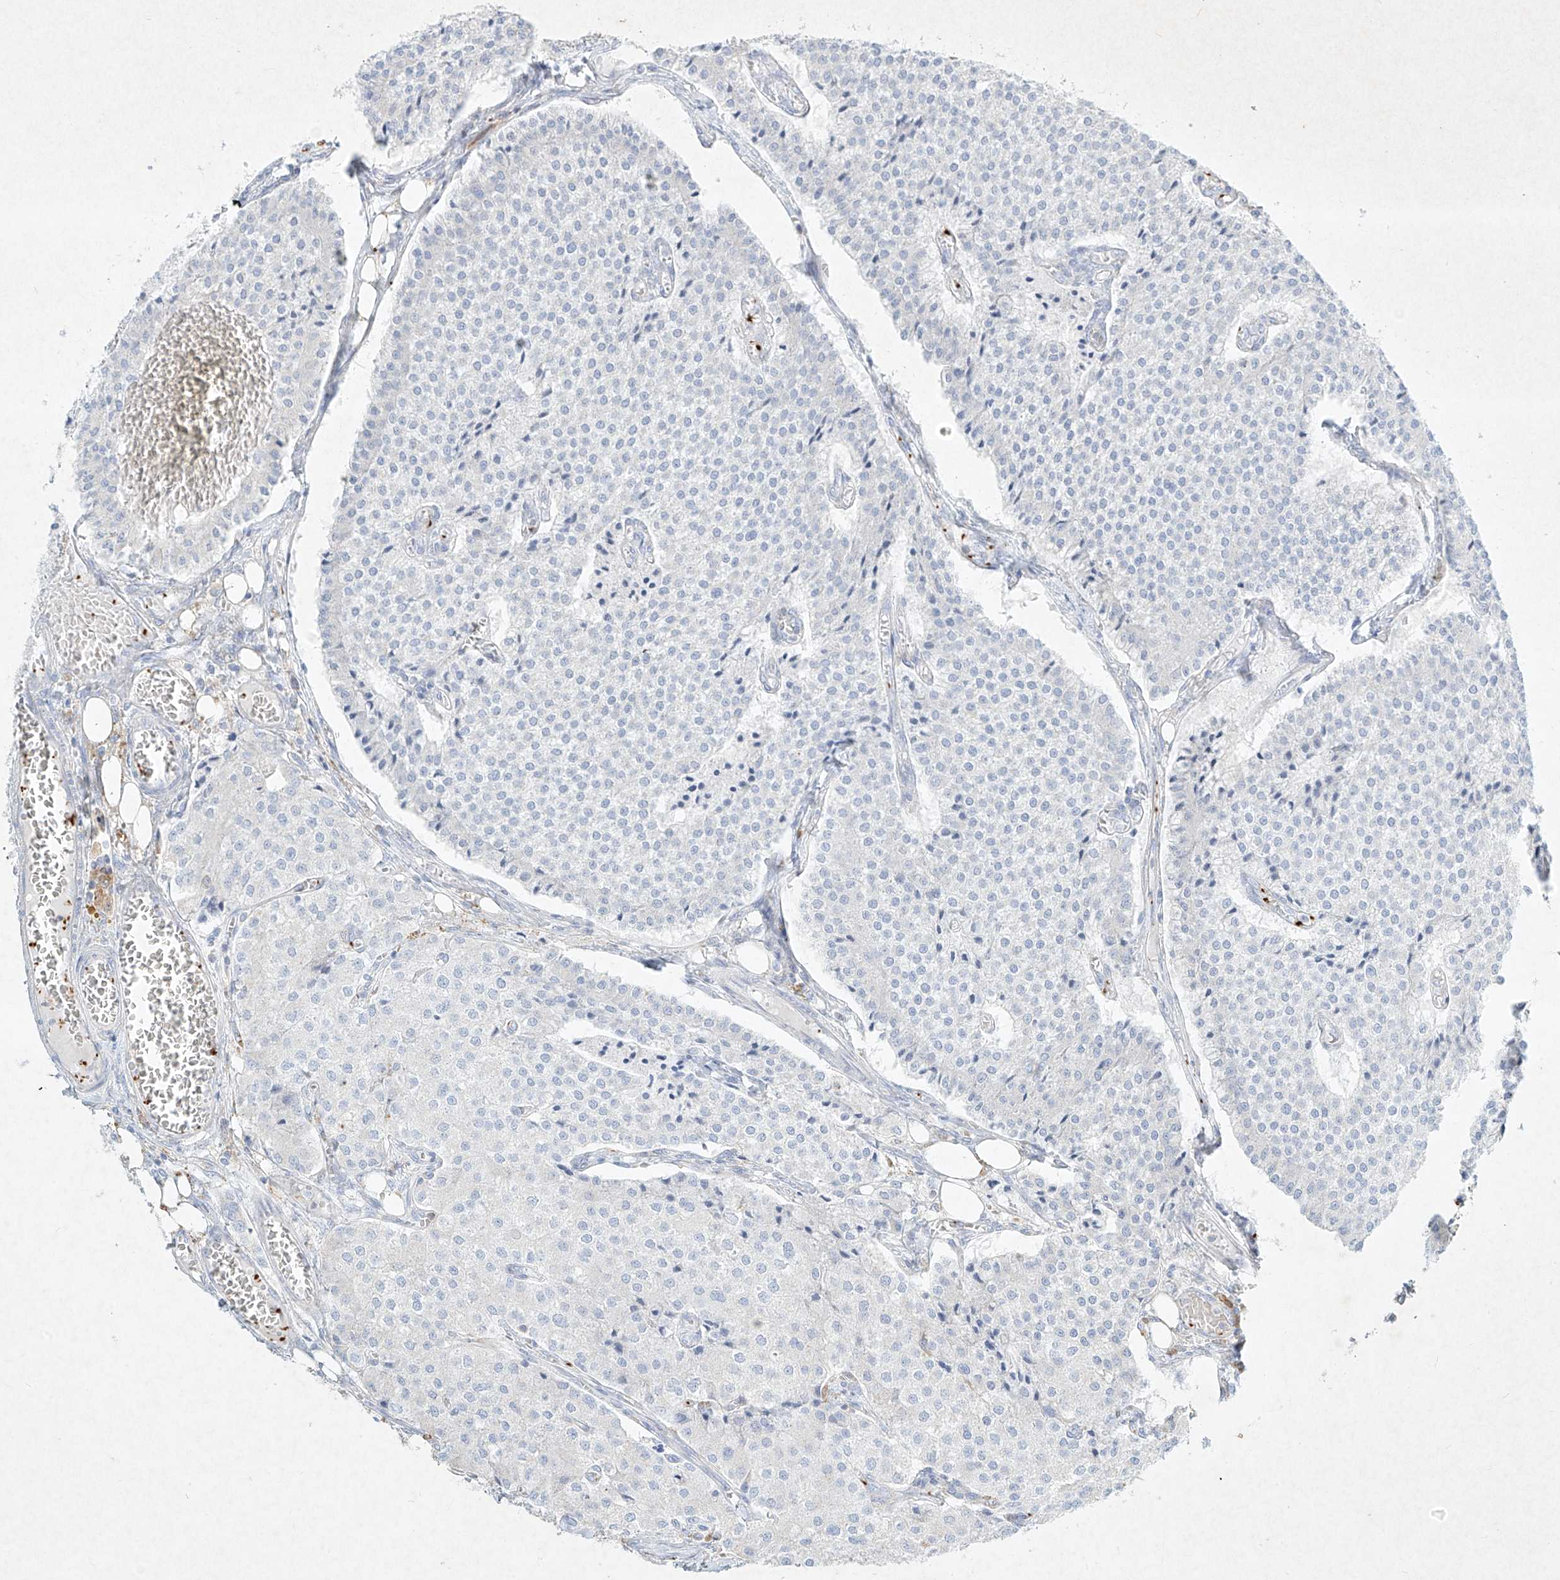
{"staining": {"intensity": "negative", "quantity": "none", "location": "none"}, "tissue": "carcinoid", "cell_type": "Tumor cells", "image_type": "cancer", "snomed": [{"axis": "morphology", "description": "Carcinoid, malignant, NOS"}, {"axis": "topography", "description": "Colon"}], "caption": "Tumor cells show no significant protein expression in carcinoid. The staining is performed using DAB brown chromogen with nuclei counter-stained in using hematoxylin.", "gene": "PLEK", "patient": {"sex": "female", "age": 52}}